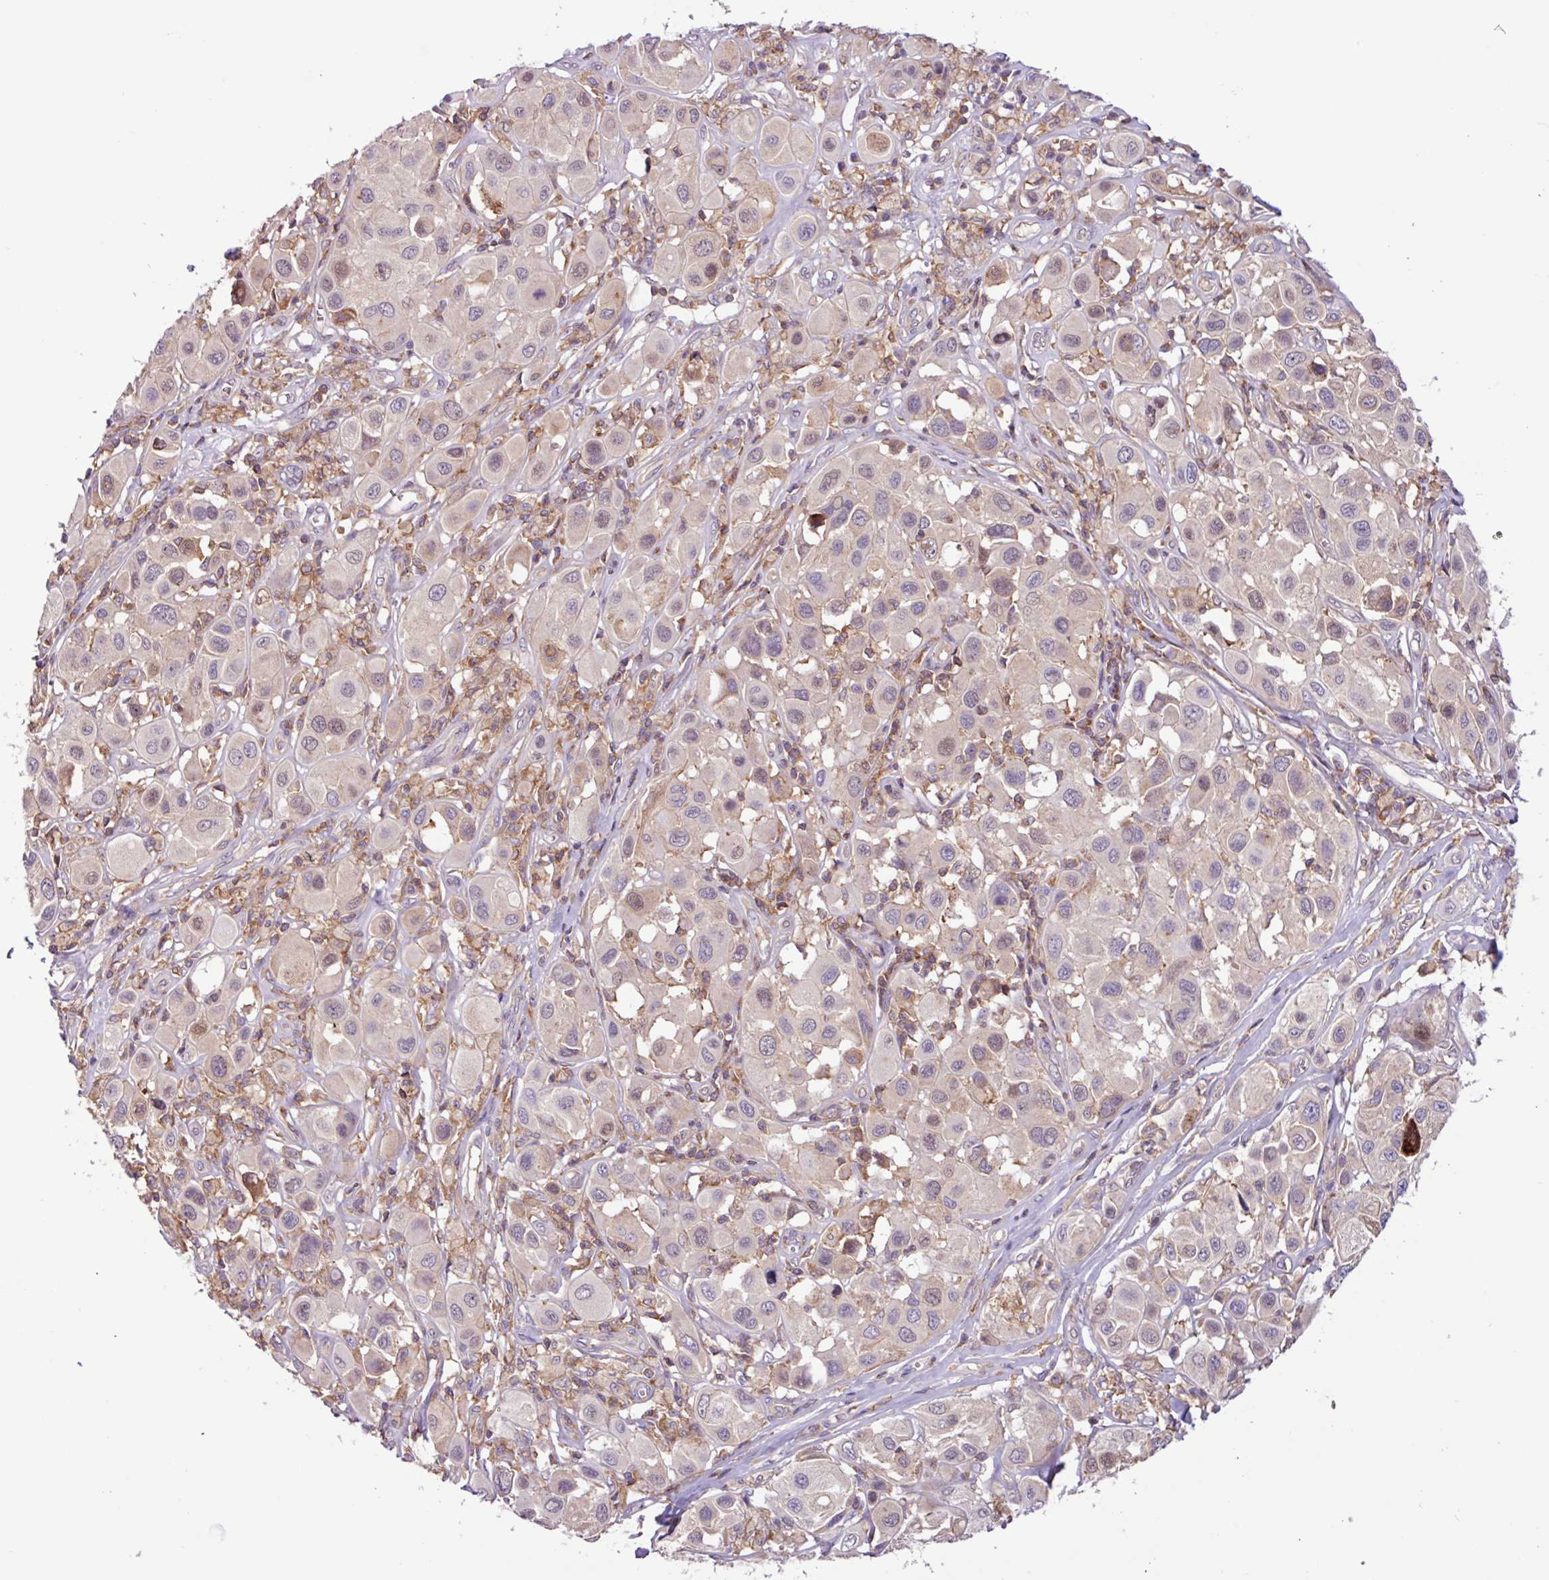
{"staining": {"intensity": "negative", "quantity": "none", "location": "none"}, "tissue": "melanoma", "cell_type": "Tumor cells", "image_type": "cancer", "snomed": [{"axis": "morphology", "description": "Malignant melanoma, Metastatic site"}, {"axis": "topography", "description": "Skin"}], "caption": "Immunohistochemistry (IHC) of malignant melanoma (metastatic site) exhibits no positivity in tumor cells.", "gene": "ACTR3", "patient": {"sex": "male", "age": 41}}